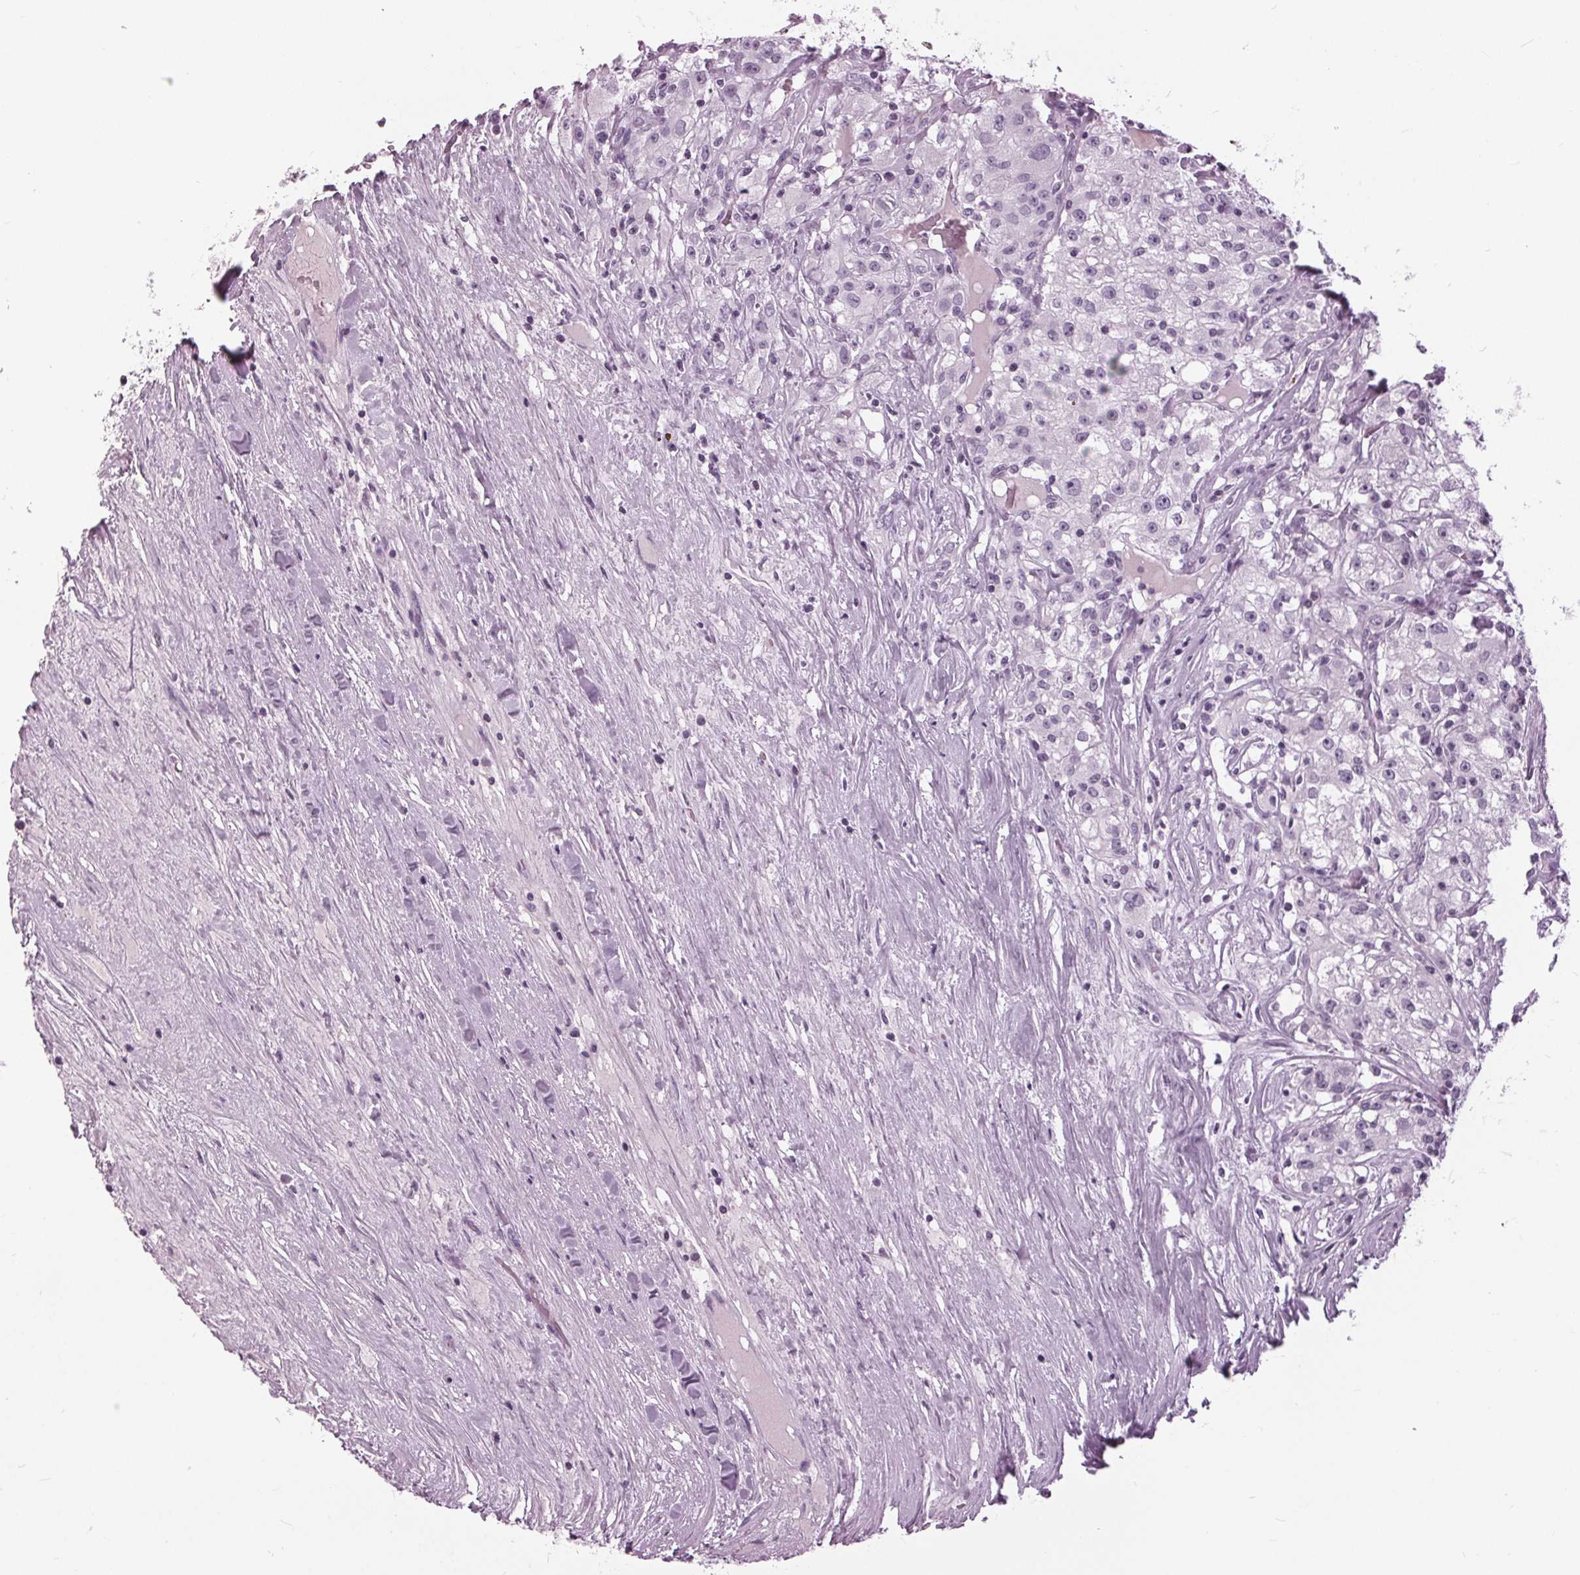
{"staining": {"intensity": "negative", "quantity": "none", "location": "none"}, "tissue": "renal cancer", "cell_type": "Tumor cells", "image_type": "cancer", "snomed": [{"axis": "morphology", "description": "Adenocarcinoma, NOS"}, {"axis": "topography", "description": "Kidney"}], "caption": "An image of human renal adenocarcinoma is negative for staining in tumor cells.", "gene": "SLC9A4", "patient": {"sex": "female", "age": 67}}